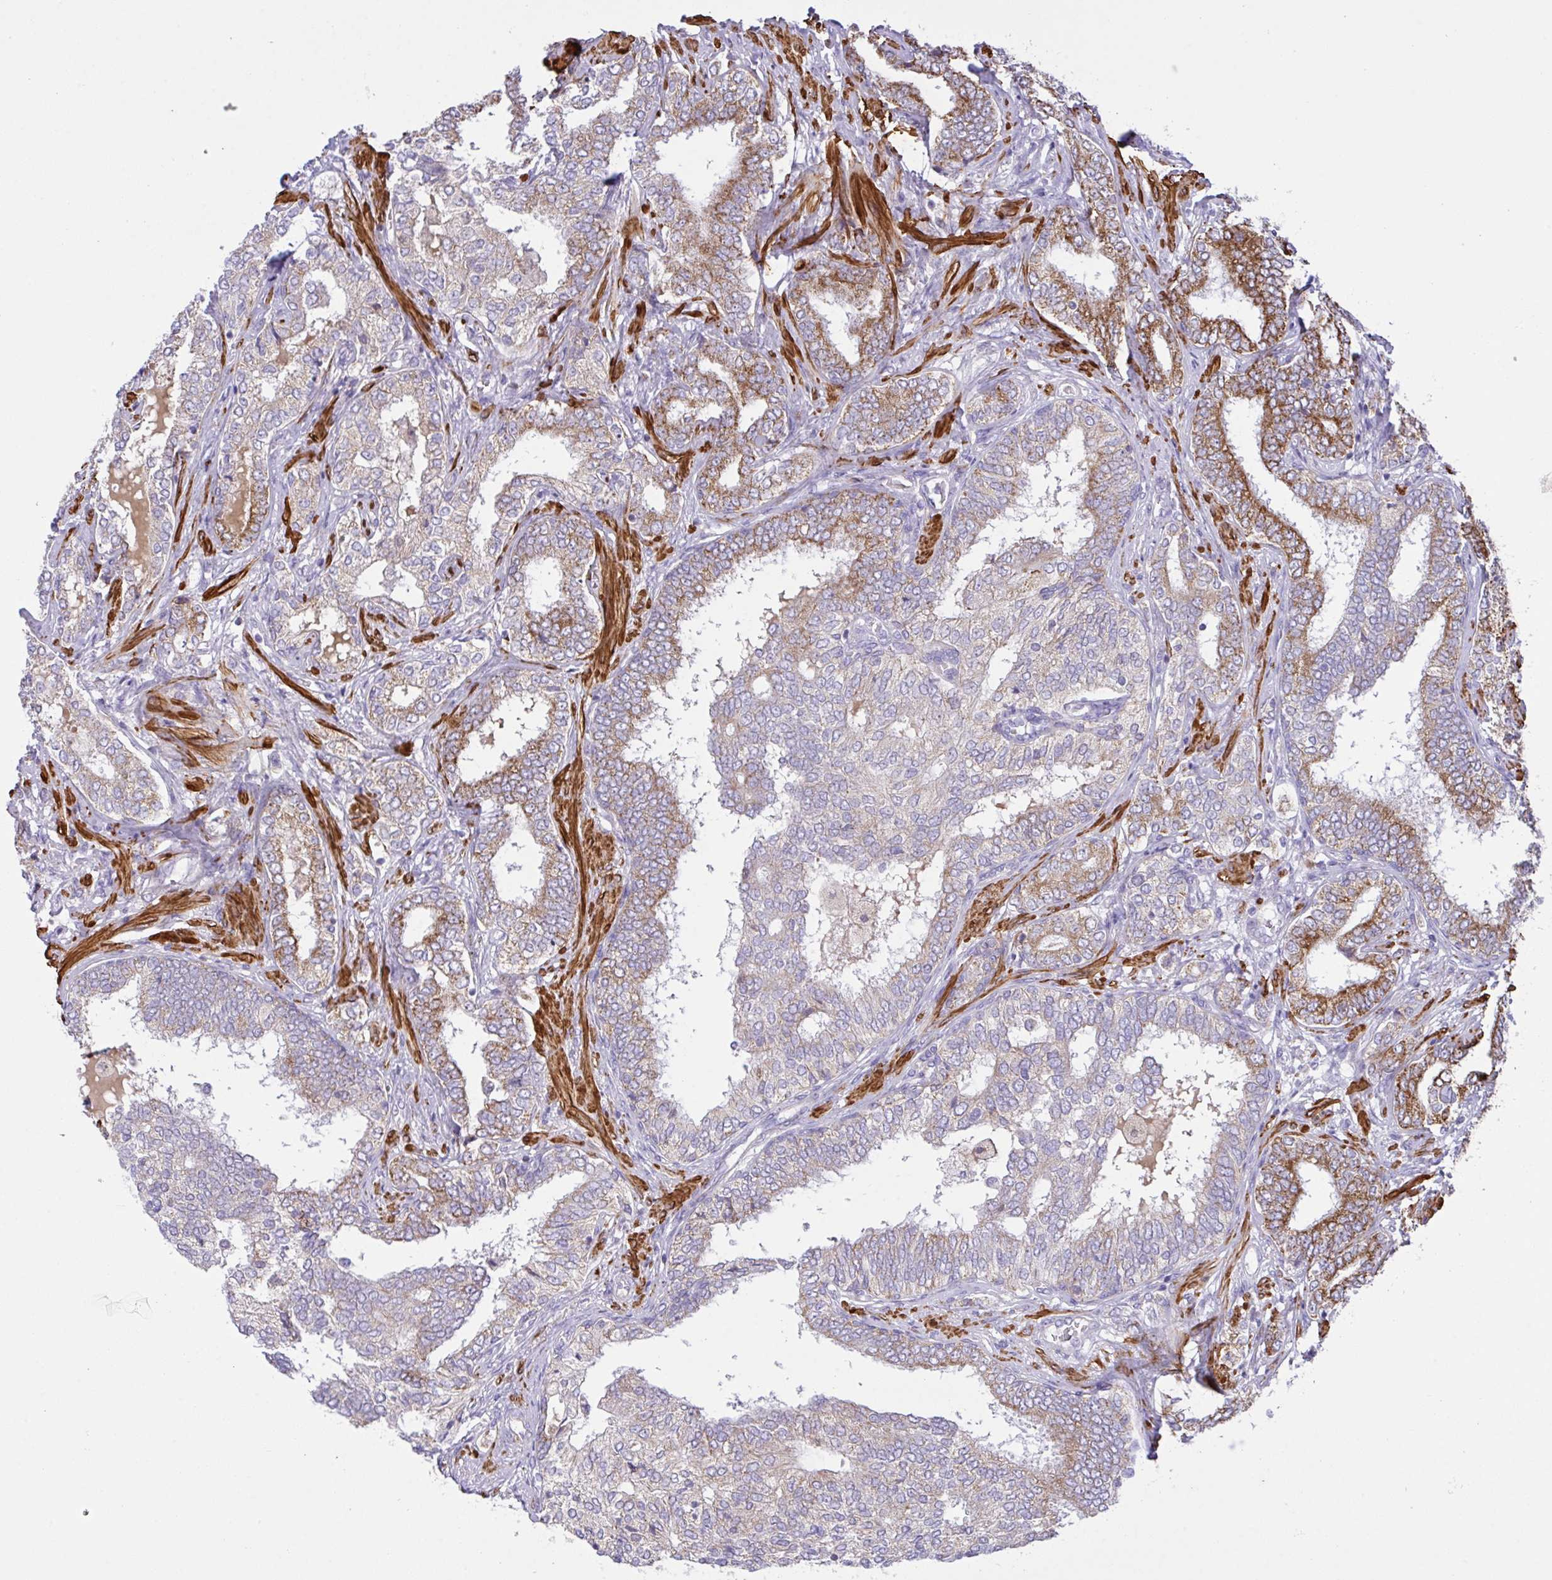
{"staining": {"intensity": "moderate", "quantity": ">75%", "location": "cytoplasmic/membranous"}, "tissue": "prostate cancer", "cell_type": "Tumor cells", "image_type": "cancer", "snomed": [{"axis": "morphology", "description": "Adenocarcinoma, High grade"}, {"axis": "topography", "description": "Prostate"}], "caption": "Prostate cancer (adenocarcinoma (high-grade)) stained for a protein exhibits moderate cytoplasmic/membranous positivity in tumor cells.", "gene": "CHDH", "patient": {"sex": "male", "age": 72}}